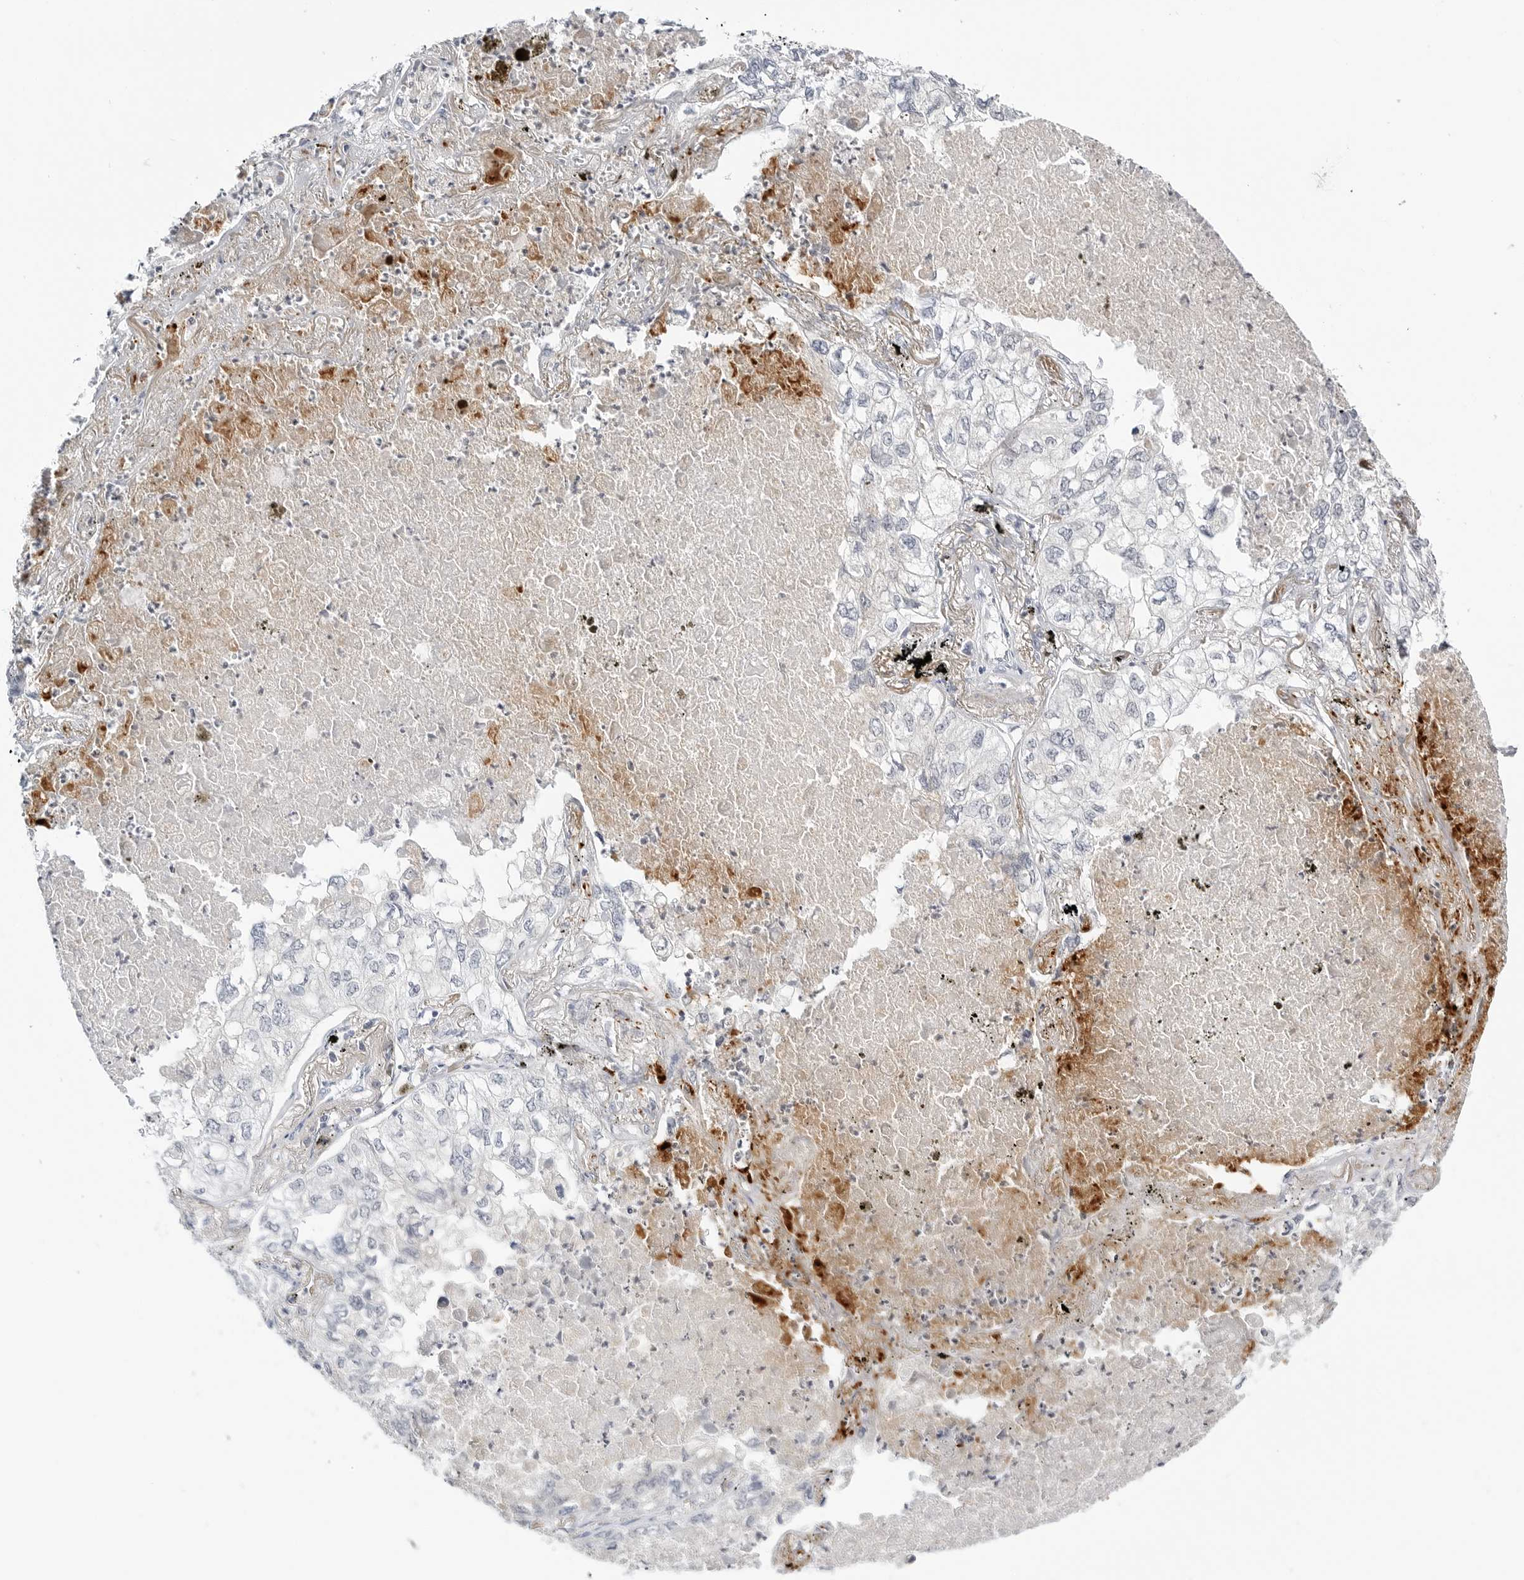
{"staining": {"intensity": "negative", "quantity": "none", "location": "none"}, "tissue": "lung cancer", "cell_type": "Tumor cells", "image_type": "cancer", "snomed": [{"axis": "morphology", "description": "Adenocarcinoma, NOS"}, {"axis": "topography", "description": "Lung"}], "caption": "Immunohistochemistry (IHC) photomicrograph of neoplastic tissue: adenocarcinoma (lung) stained with DAB (3,3'-diaminobenzidine) demonstrates no significant protein positivity in tumor cells.", "gene": "MAP2K5", "patient": {"sex": "male", "age": 65}}